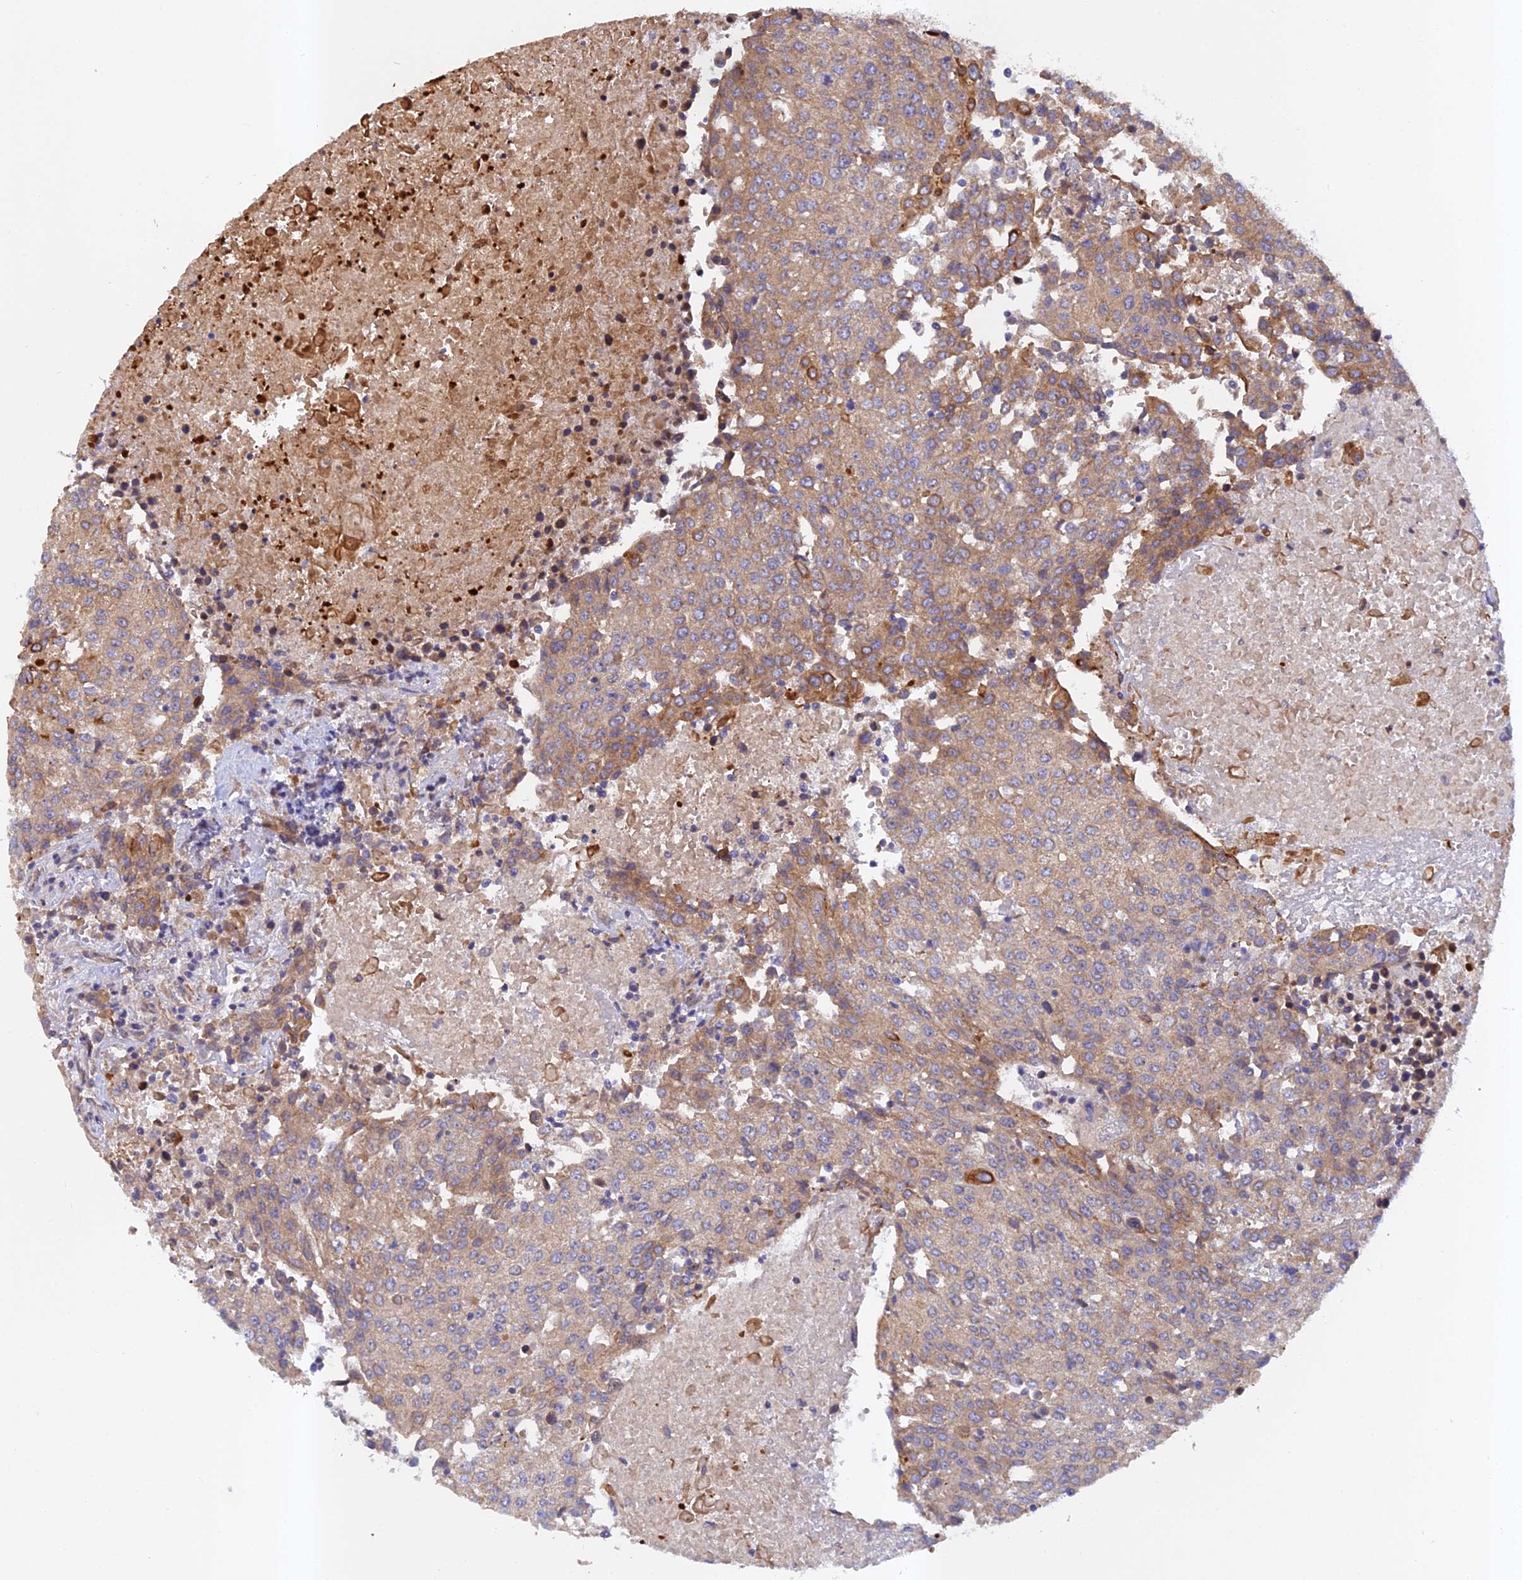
{"staining": {"intensity": "moderate", "quantity": "25%-75%", "location": "cytoplasmic/membranous"}, "tissue": "urothelial cancer", "cell_type": "Tumor cells", "image_type": "cancer", "snomed": [{"axis": "morphology", "description": "Urothelial carcinoma, High grade"}, {"axis": "topography", "description": "Urinary bladder"}], "caption": "IHC (DAB (3,3'-diaminobenzidine)) staining of human urothelial cancer exhibits moderate cytoplasmic/membranous protein expression in approximately 25%-75% of tumor cells. (brown staining indicates protein expression, while blue staining denotes nuclei).", "gene": "RALGAPA2", "patient": {"sex": "female", "age": 85}}